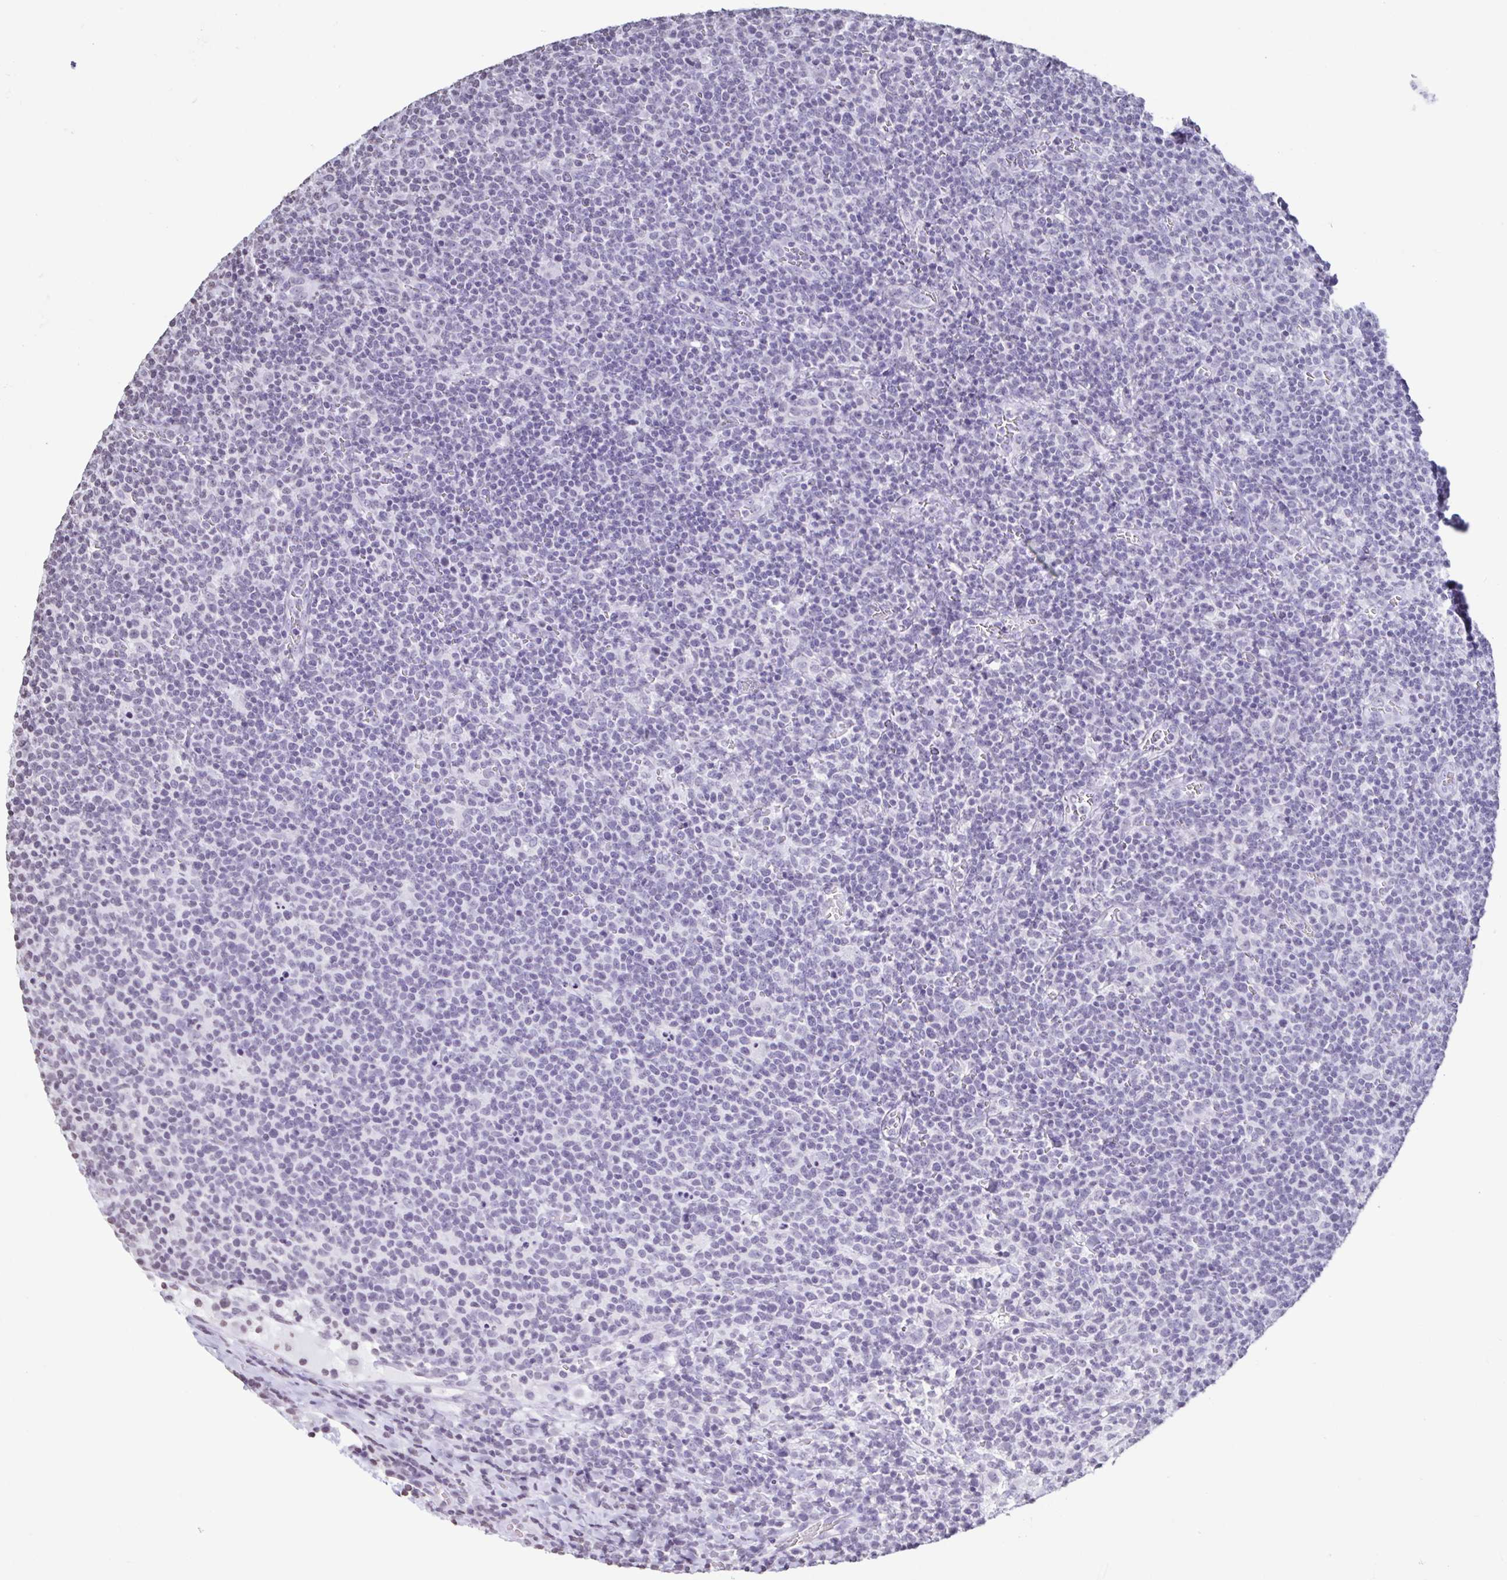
{"staining": {"intensity": "negative", "quantity": "none", "location": "none"}, "tissue": "lymphoma", "cell_type": "Tumor cells", "image_type": "cancer", "snomed": [{"axis": "morphology", "description": "Malignant lymphoma, non-Hodgkin's type, High grade"}, {"axis": "topography", "description": "Lymph node"}], "caption": "Human lymphoma stained for a protein using immunohistochemistry shows no positivity in tumor cells.", "gene": "VCY1B", "patient": {"sex": "male", "age": 61}}